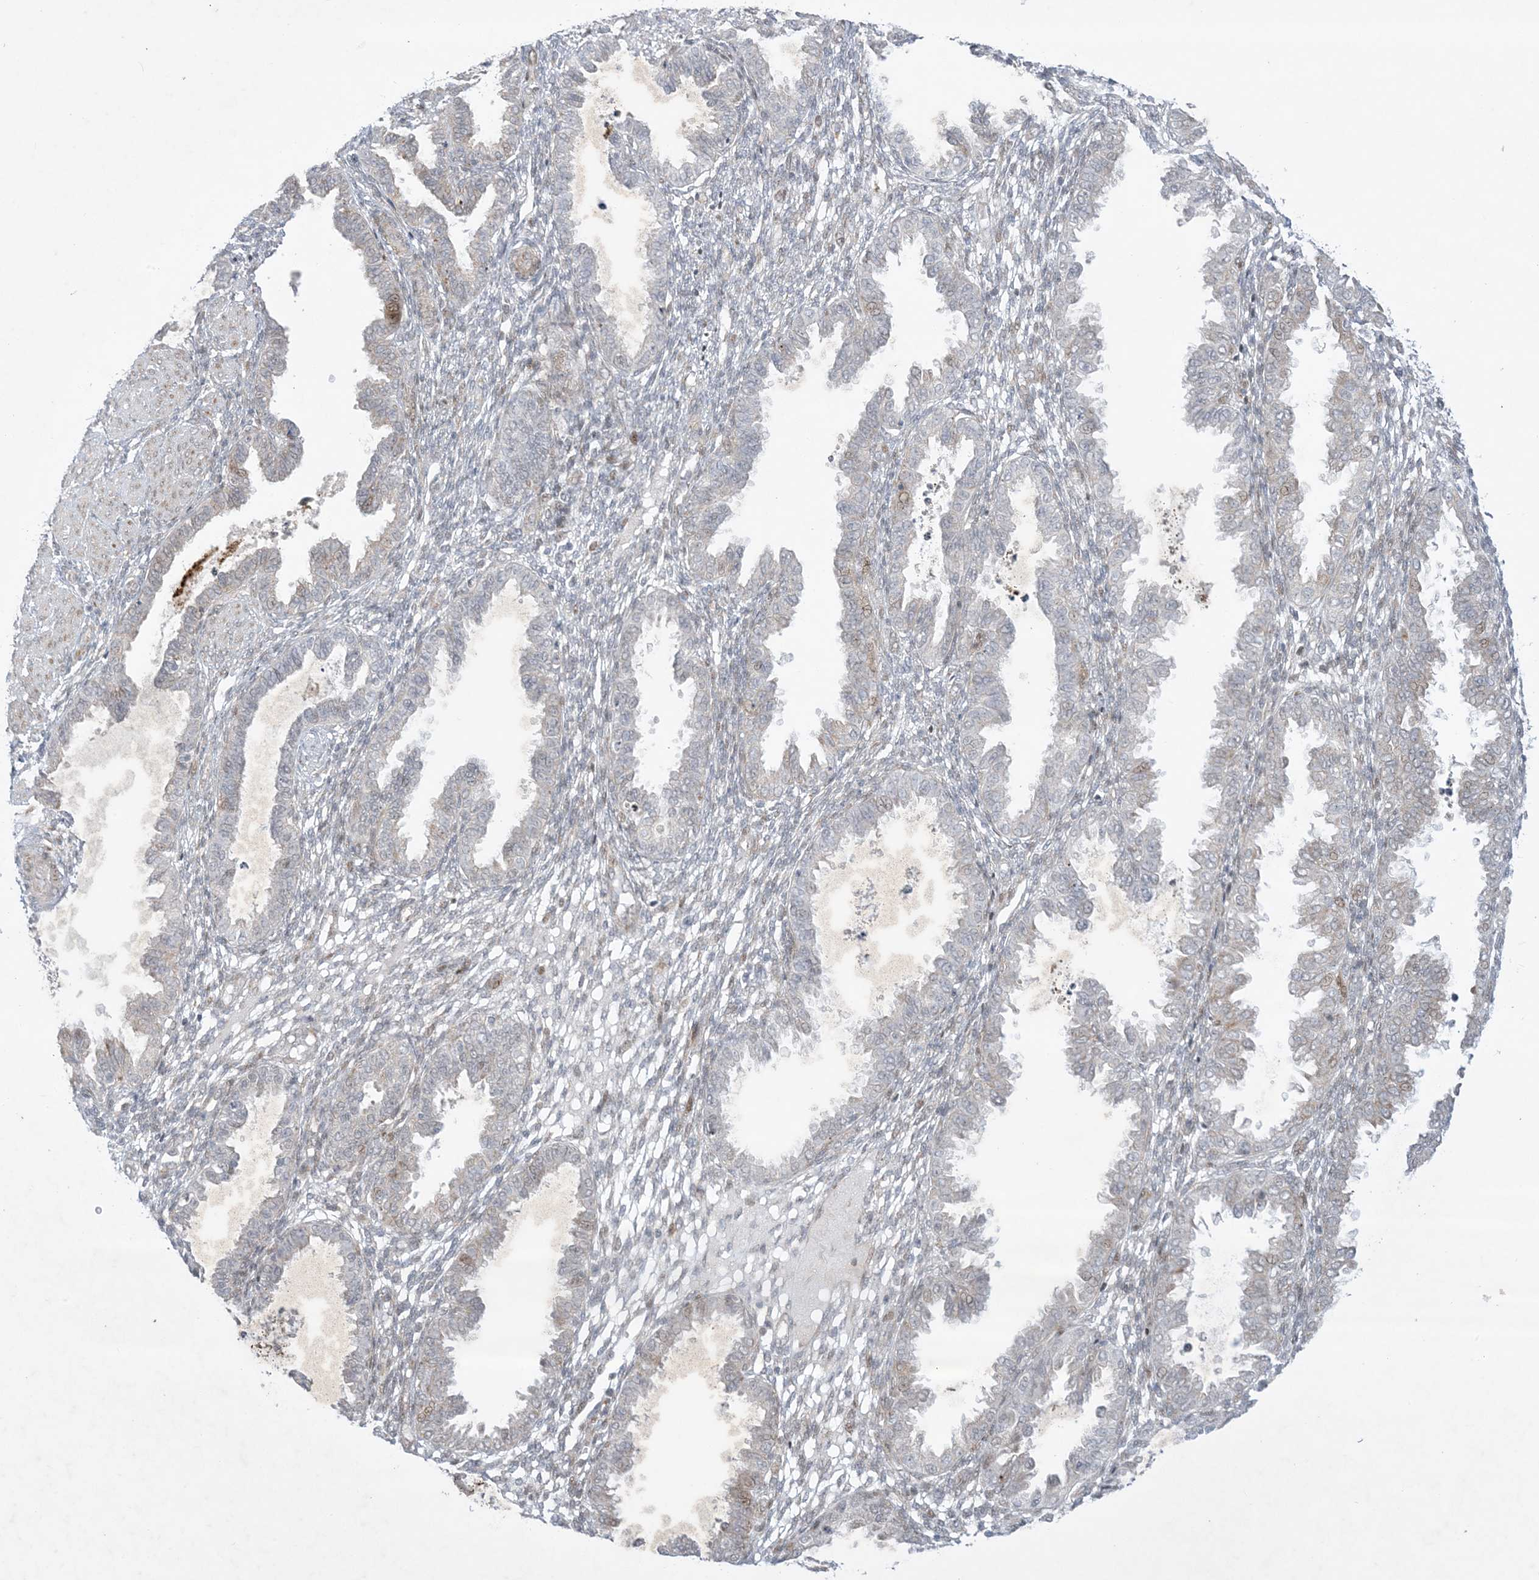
{"staining": {"intensity": "negative", "quantity": "none", "location": "none"}, "tissue": "endometrium", "cell_type": "Cells in endometrial stroma", "image_type": "normal", "snomed": [{"axis": "morphology", "description": "Normal tissue, NOS"}, {"axis": "topography", "description": "Endometrium"}], "caption": "There is no significant staining in cells in endometrial stroma of endometrium. (DAB (3,3'-diaminobenzidine) IHC visualized using brightfield microscopy, high magnification).", "gene": "SOGA3", "patient": {"sex": "female", "age": 33}}